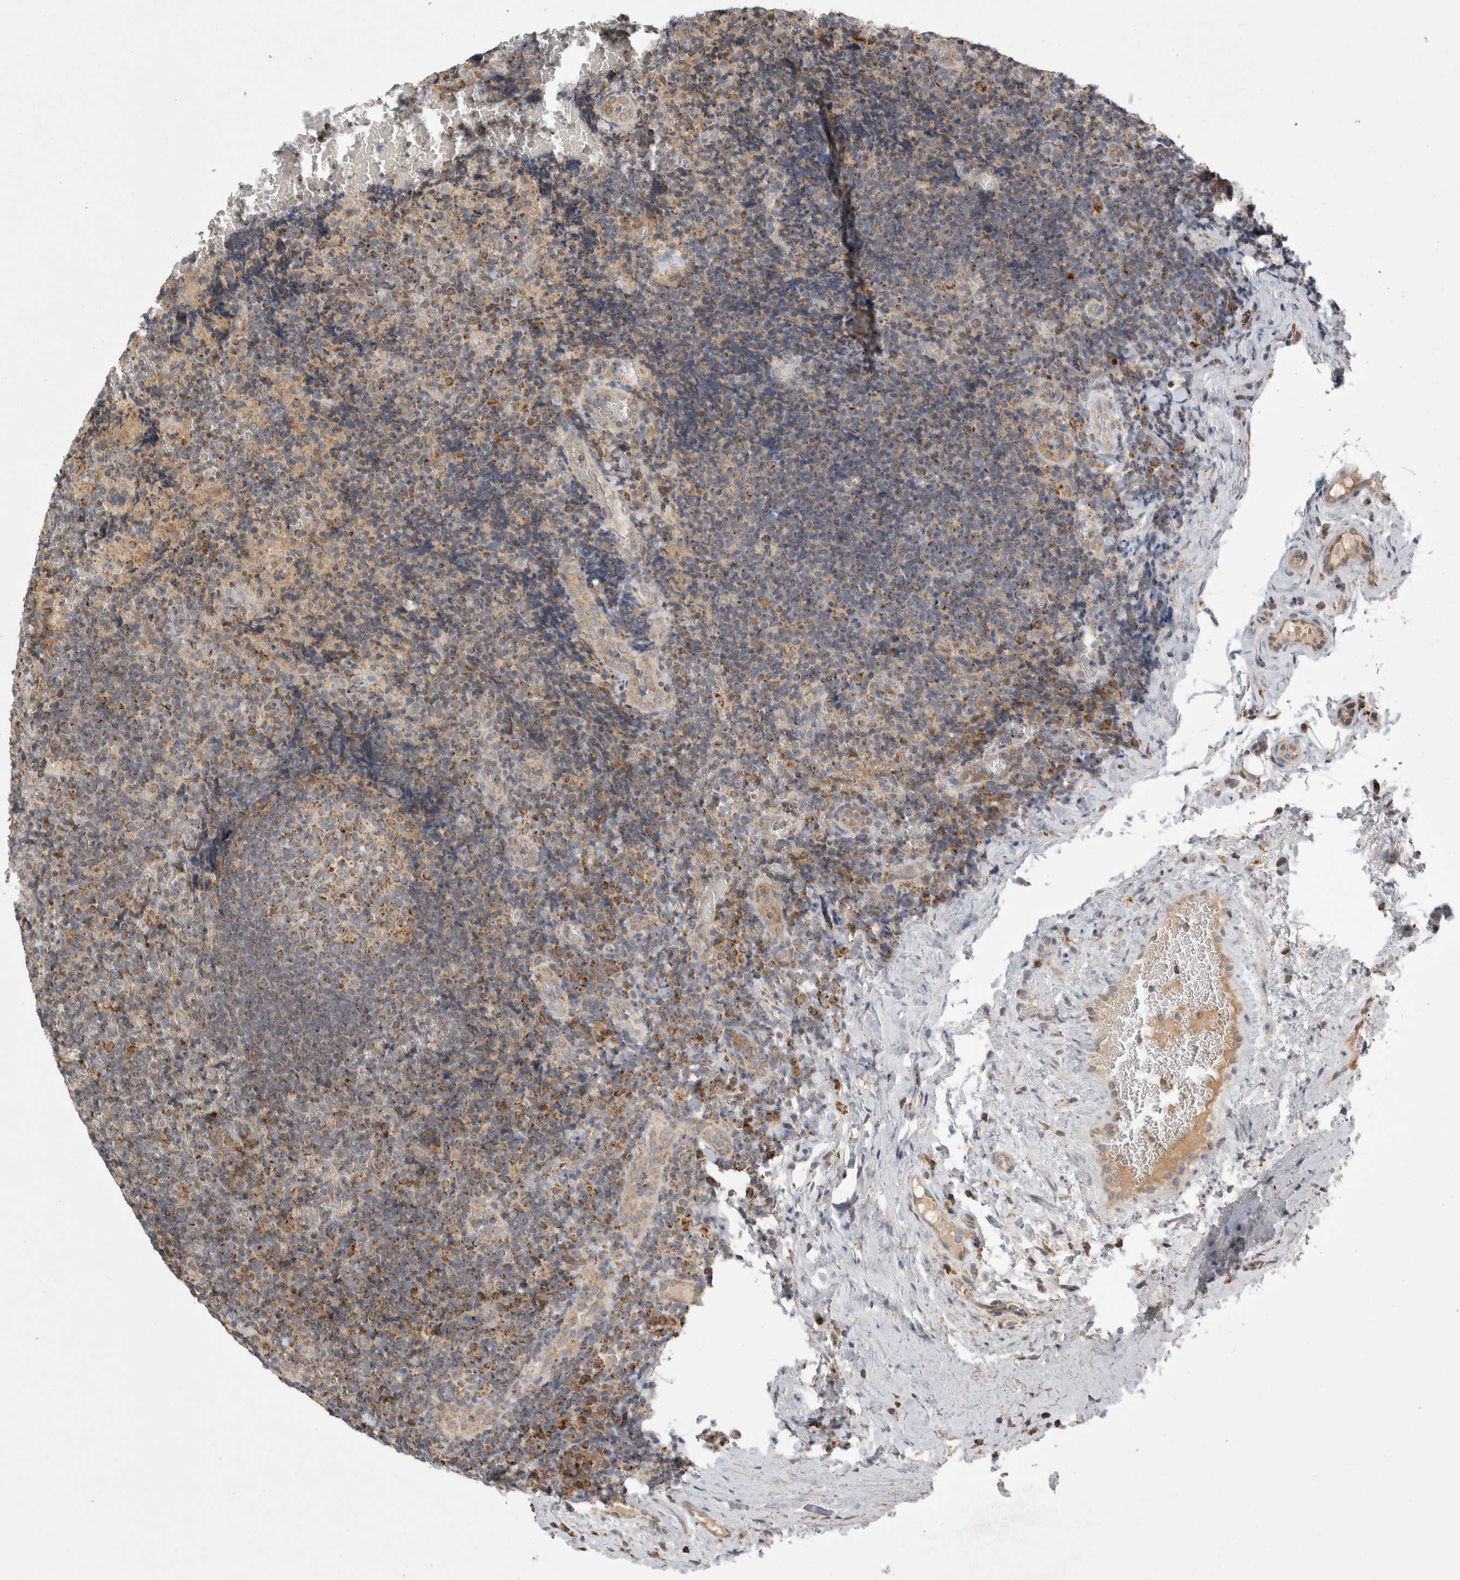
{"staining": {"intensity": "weak", "quantity": "25%-75%", "location": "cytoplasmic/membranous"}, "tissue": "lymphoma", "cell_type": "Tumor cells", "image_type": "cancer", "snomed": [{"axis": "morphology", "description": "Malignant lymphoma, non-Hodgkin's type, High grade"}, {"axis": "topography", "description": "Tonsil"}], "caption": "Weak cytoplasmic/membranous expression for a protein is present in approximately 25%-75% of tumor cells of lymphoma using IHC.", "gene": "HROB", "patient": {"sex": "female", "age": 36}}